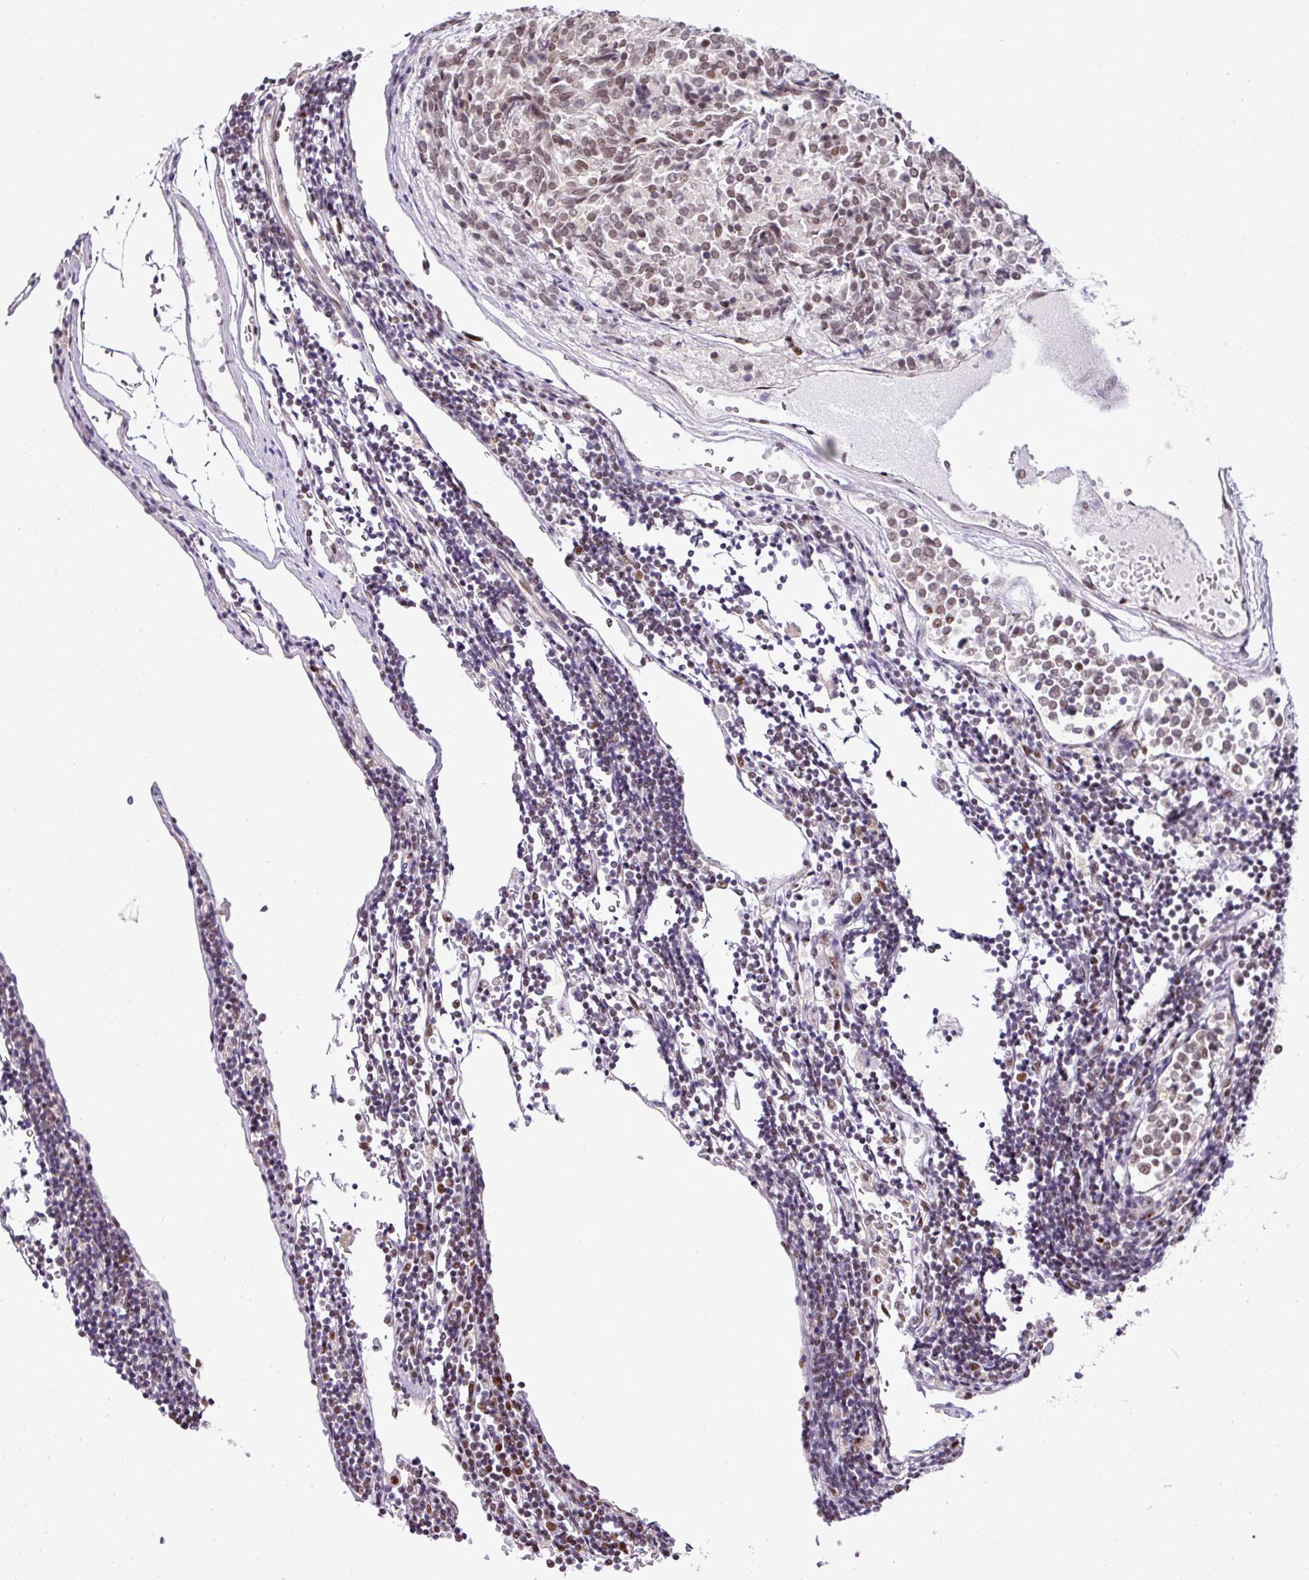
{"staining": {"intensity": "moderate", "quantity": "25%-75%", "location": "nuclear"}, "tissue": "carcinoid", "cell_type": "Tumor cells", "image_type": "cancer", "snomed": [{"axis": "morphology", "description": "Carcinoid, malignant, NOS"}, {"axis": "topography", "description": "Pancreas"}], "caption": "A high-resolution histopathology image shows IHC staining of carcinoid, which reveals moderate nuclear expression in approximately 25%-75% of tumor cells. Ihc stains the protein in brown and the nuclei are stained blue.", "gene": "PGAP4", "patient": {"sex": "female", "age": 54}}